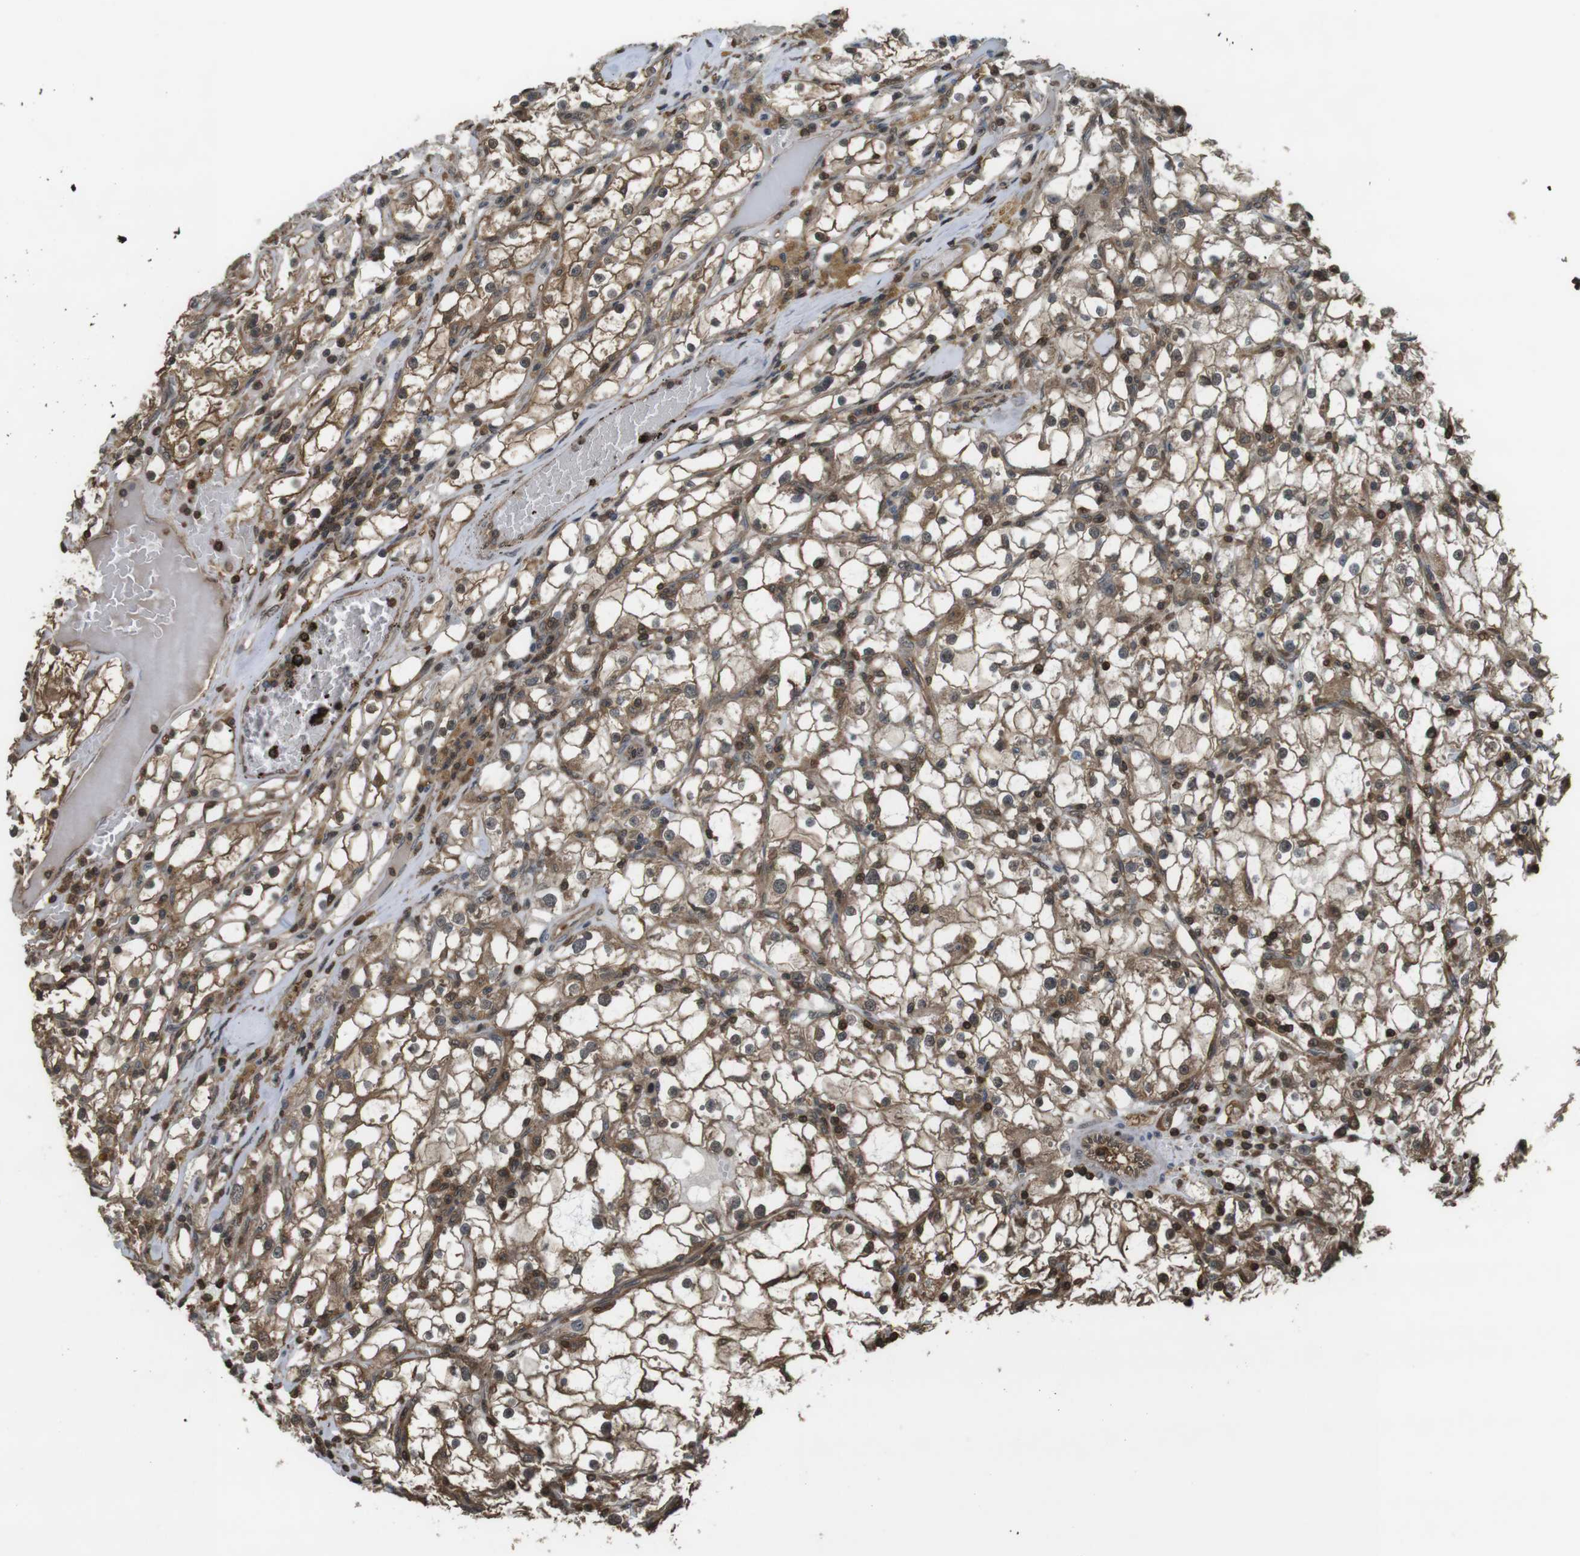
{"staining": {"intensity": "moderate", "quantity": ">75%", "location": "cytoplasmic/membranous"}, "tissue": "renal cancer", "cell_type": "Tumor cells", "image_type": "cancer", "snomed": [{"axis": "morphology", "description": "Adenocarcinoma, NOS"}, {"axis": "topography", "description": "Kidney"}], "caption": "Protein expression analysis of adenocarcinoma (renal) reveals moderate cytoplasmic/membranous staining in about >75% of tumor cells.", "gene": "ARHGDIA", "patient": {"sex": "male", "age": 56}}